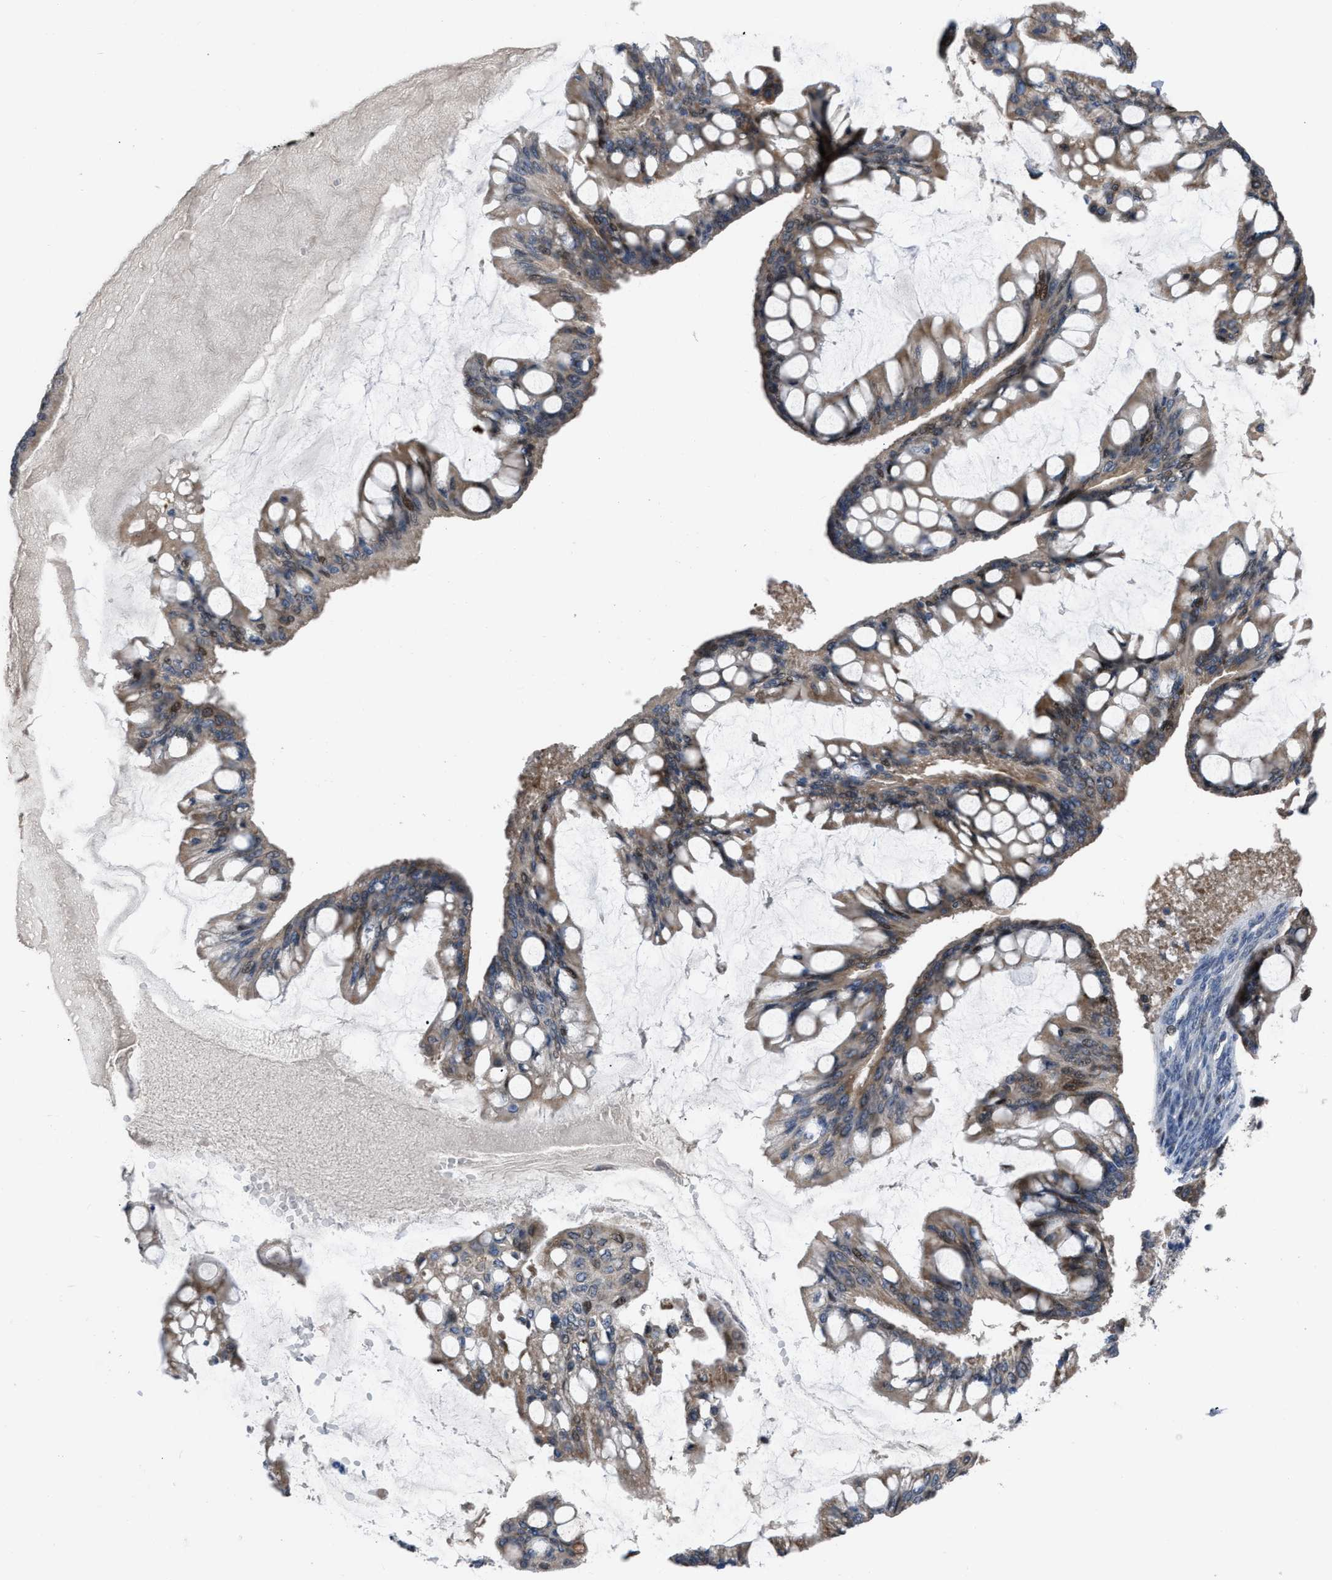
{"staining": {"intensity": "moderate", "quantity": ">75%", "location": "cytoplasmic/membranous,nuclear"}, "tissue": "ovarian cancer", "cell_type": "Tumor cells", "image_type": "cancer", "snomed": [{"axis": "morphology", "description": "Cystadenocarcinoma, mucinous, NOS"}, {"axis": "topography", "description": "Ovary"}], "caption": "Protein expression analysis of ovarian cancer demonstrates moderate cytoplasmic/membranous and nuclear staining in approximately >75% of tumor cells.", "gene": "SETDB1", "patient": {"sex": "female", "age": 73}}